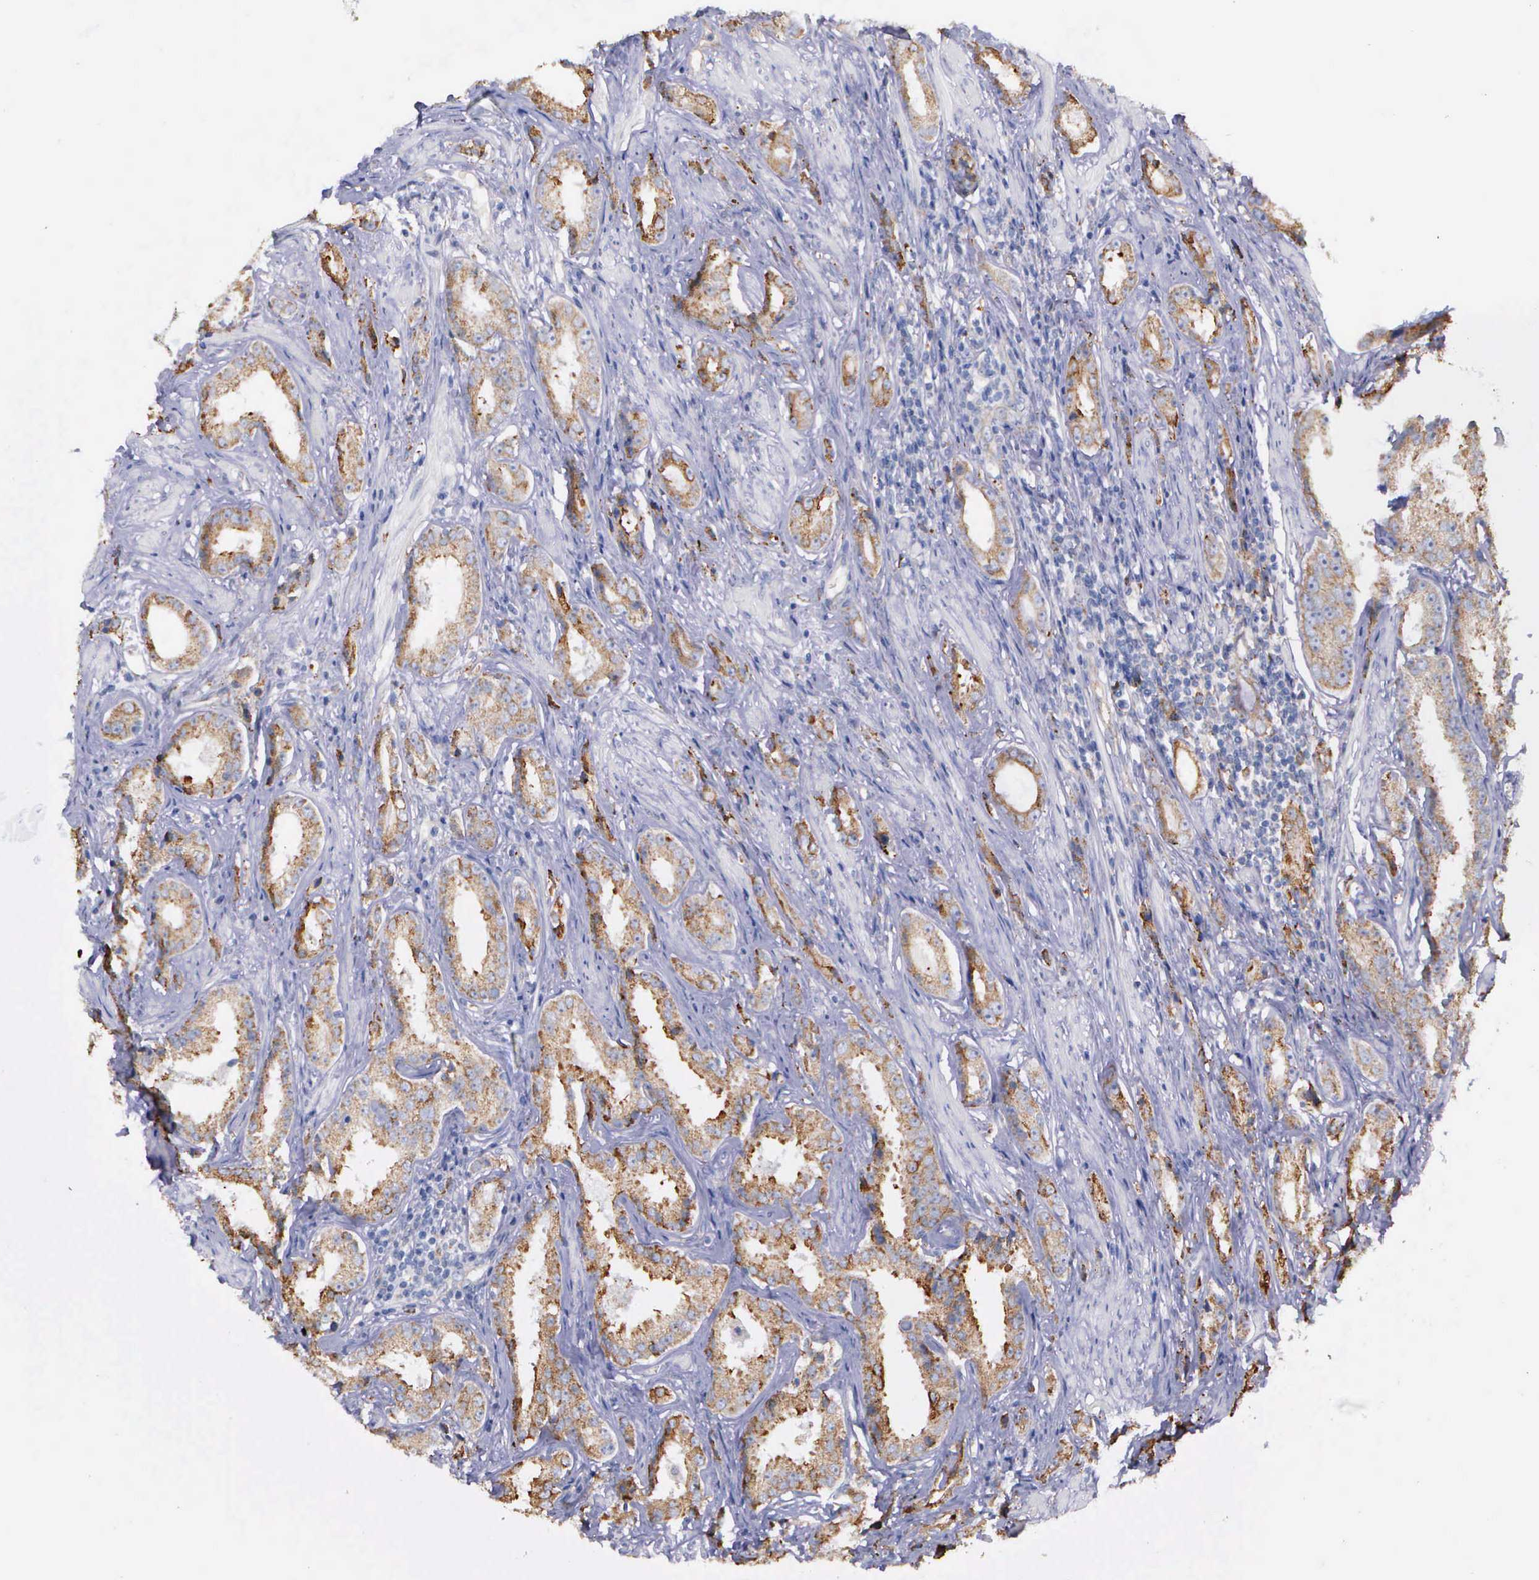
{"staining": {"intensity": "moderate", "quantity": ">75%", "location": "cytoplasmic/membranous"}, "tissue": "prostate cancer", "cell_type": "Tumor cells", "image_type": "cancer", "snomed": [{"axis": "morphology", "description": "Adenocarcinoma, Medium grade"}, {"axis": "topography", "description": "Prostate"}], "caption": "Tumor cells show medium levels of moderate cytoplasmic/membranous staining in about >75% of cells in human prostate cancer. The staining was performed using DAB to visualize the protein expression in brown, while the nuclei were stained in blue with hematoxylin (Magnification: 20x).", "gene": "ZC3H12B", "patient": {"sex": "male", "age": 53}}